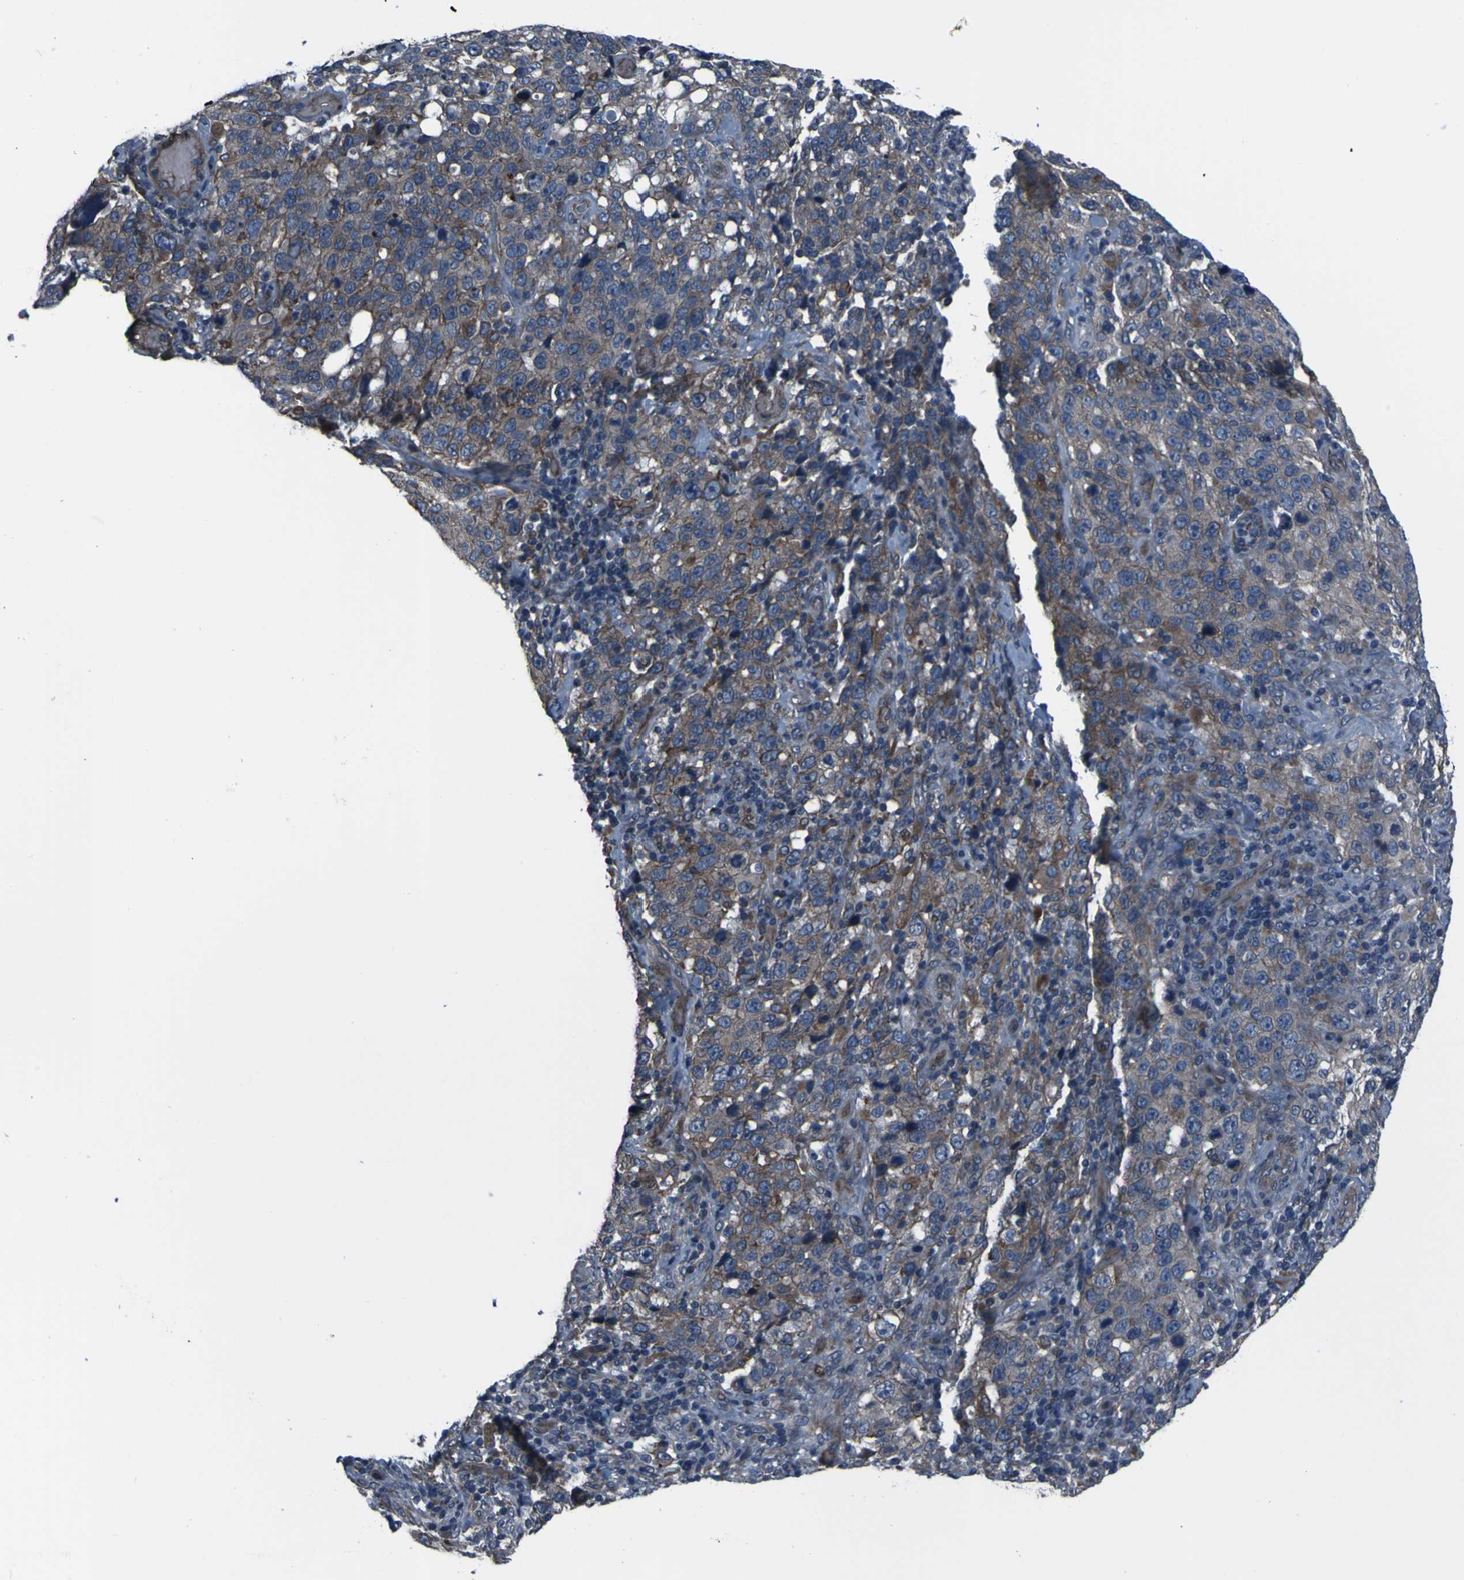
{"staining": {"intensity": "weak", "quantity": ">75%", "location": "cytoplasmic/membranous"}, "tissue": "stomach cancer", "cell_type": "Tumor cells", "image_type": "cancer", "snomed": [{"axis": "morphology", "description": "Normal tissue, NOS"}, {"axis": "morphology", "description": "Adenocarcinoma, NOS"}, {"axis": "topography", "description": "Stomach"}], "caption": "Tumor cells exhibit low levels of weak cytoplasmic/membranous expression in about >75% of cells in human stomach adenocarcinoma.", "gene": "GRAMD1A", "patient": {"sex": "male", "age": 48}}